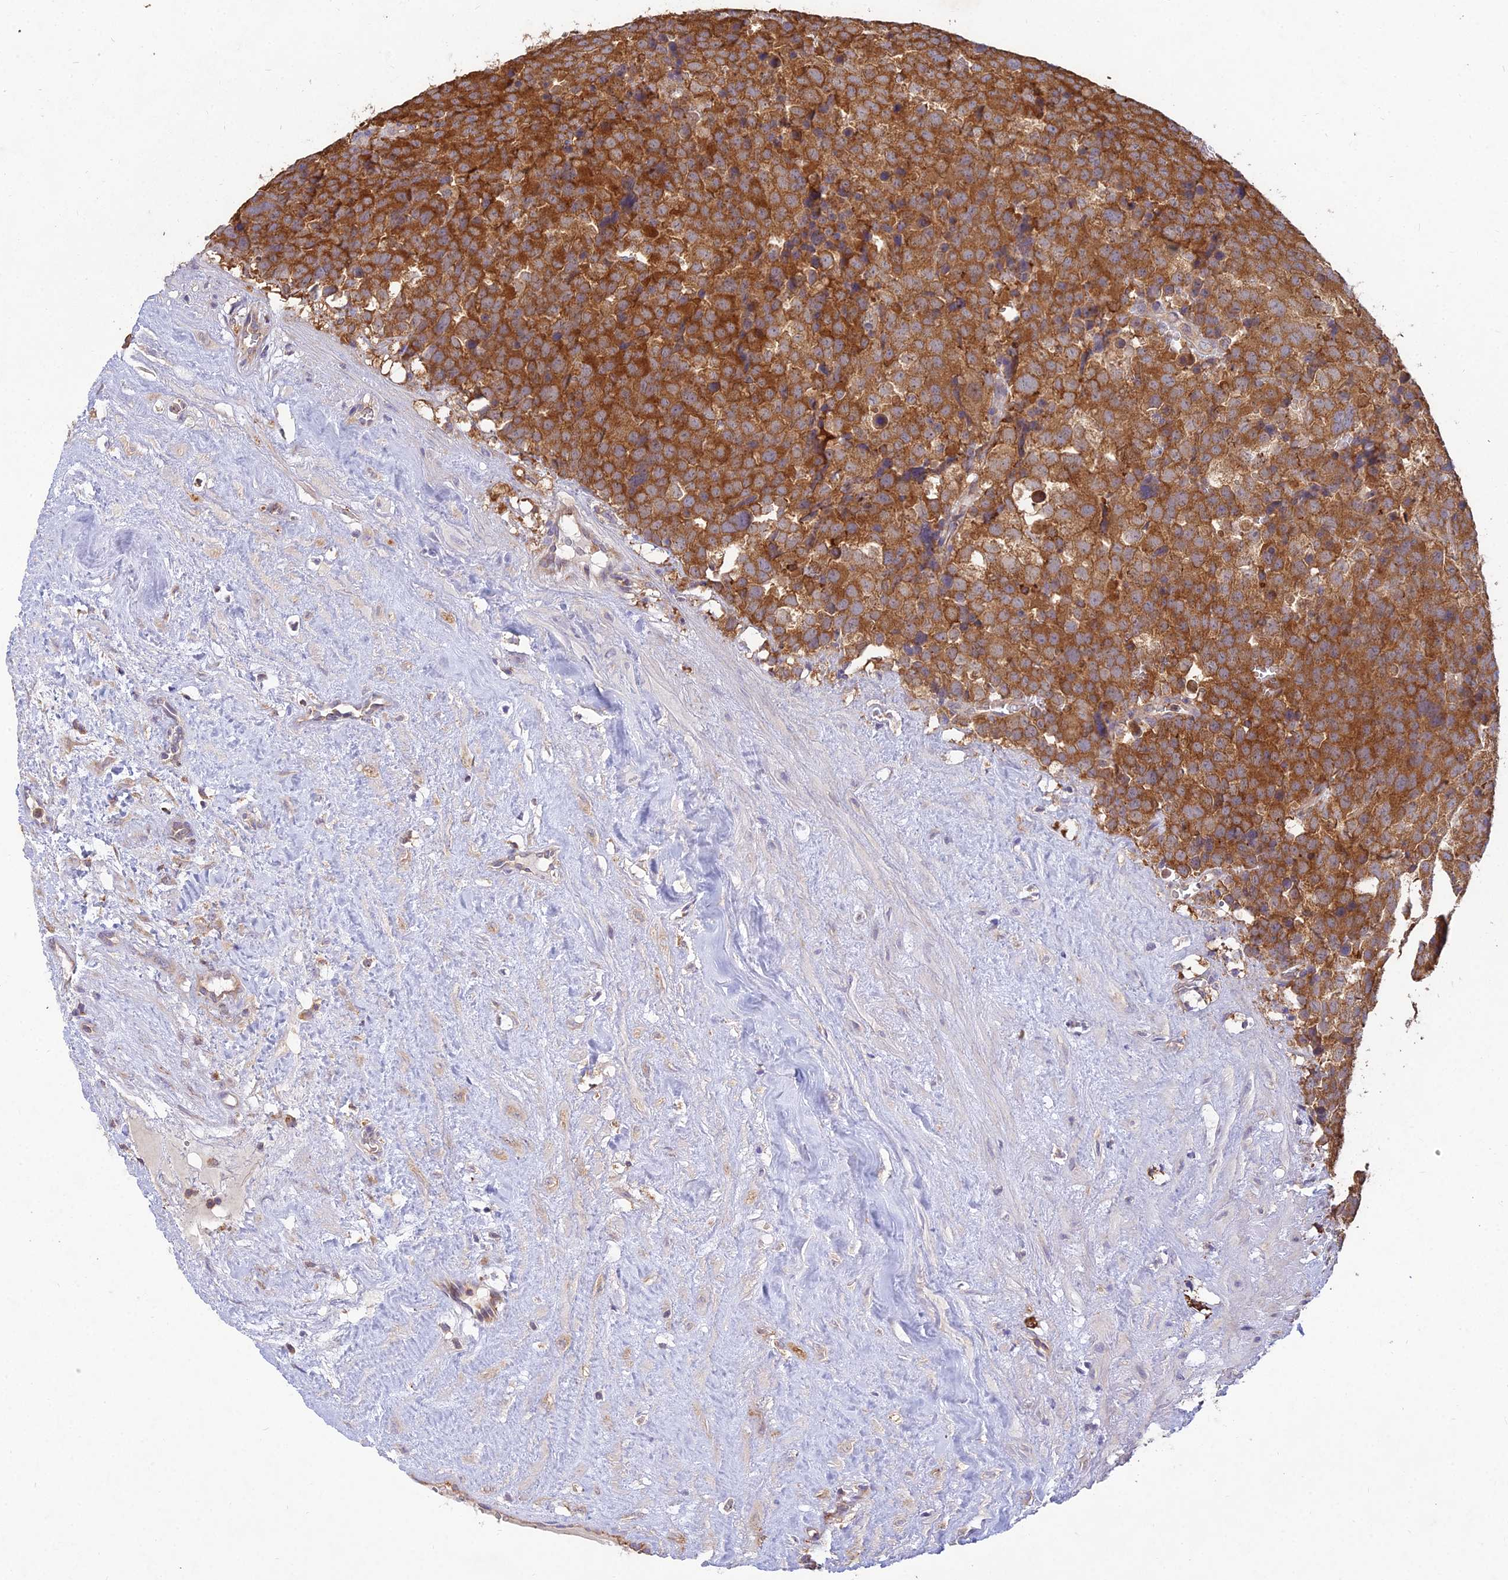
{"staining": {"intensity": "strong", "quantity": ">75%", "location": "cytoplasmic/membranous"}, "tissue": "testis cancer", "cell_type": "Tumor cells", "image_type": "cancer", "snomed": [{"axis": "morphology", "description": "Seminoma, NOS"}, {"axis": "topography", "description": "Testis"}], "caption": "The histopathology image exhibits staining of seminoma (testis), revealing strong cytoplasmic/membranous protein positivity (brown color) within tumor cells.", "gene": "NXNL2", "patient": {"sex": "male", "age": 71}}